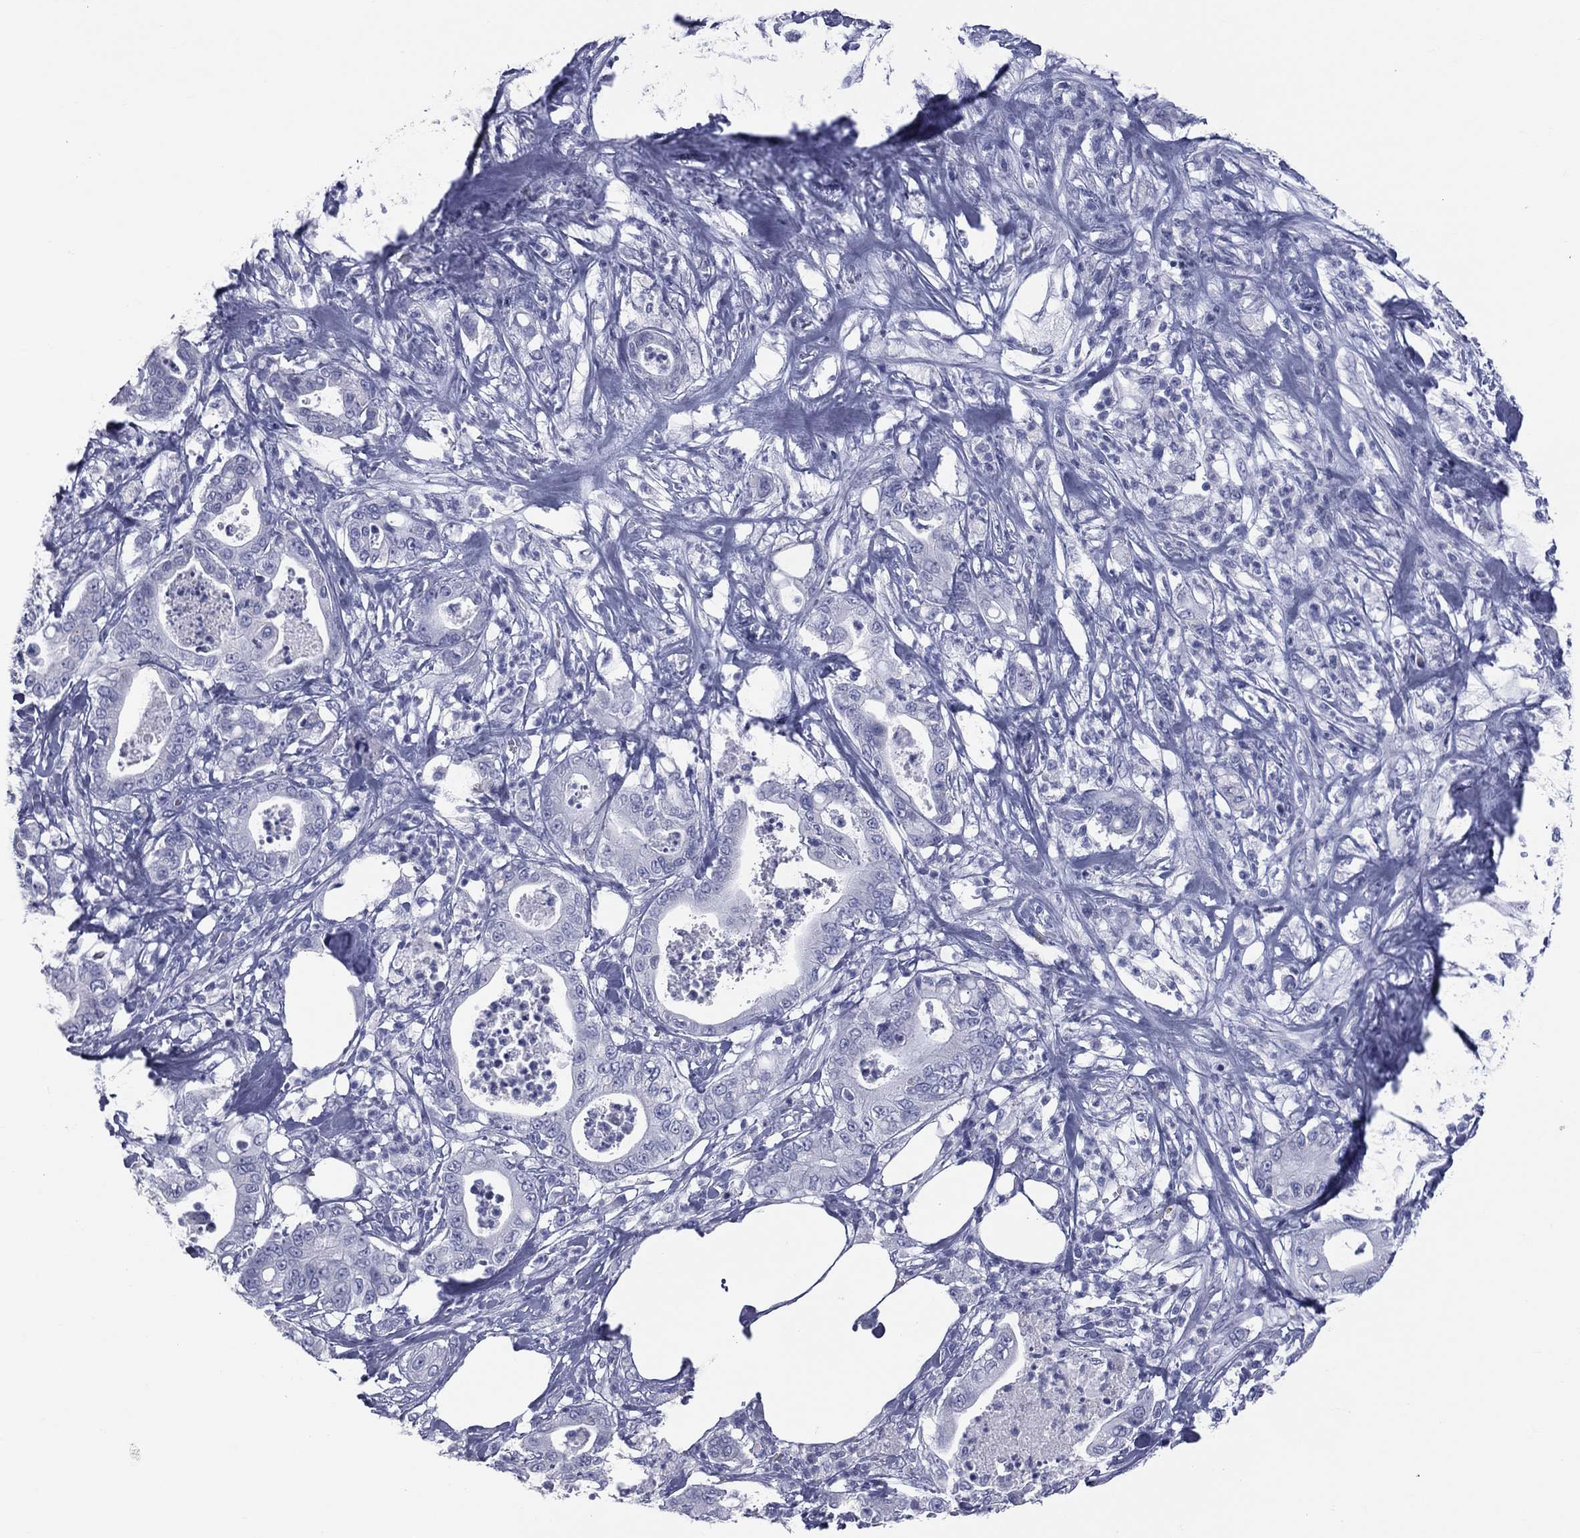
{"staining": {"intensity": "negative", "quantity": "none", "location": "none"}, "tissue": "pancreatic cancer", "cell_type": "Tumor cells", "image_type": "cancer", "snomed": [{"axis": "morphology", "description": "Adenocarcinoma, NOS"}, {"axis": "topography", "description": "Pancreas"}], "caption": "DAB (3,3'-diaminobenzidine) immunohistochemical staining of pancreatic cancer demonstrates no significant staining in tumor cells.", "gene": "MLN", "patient": {"sex": "male", "age": 71}}